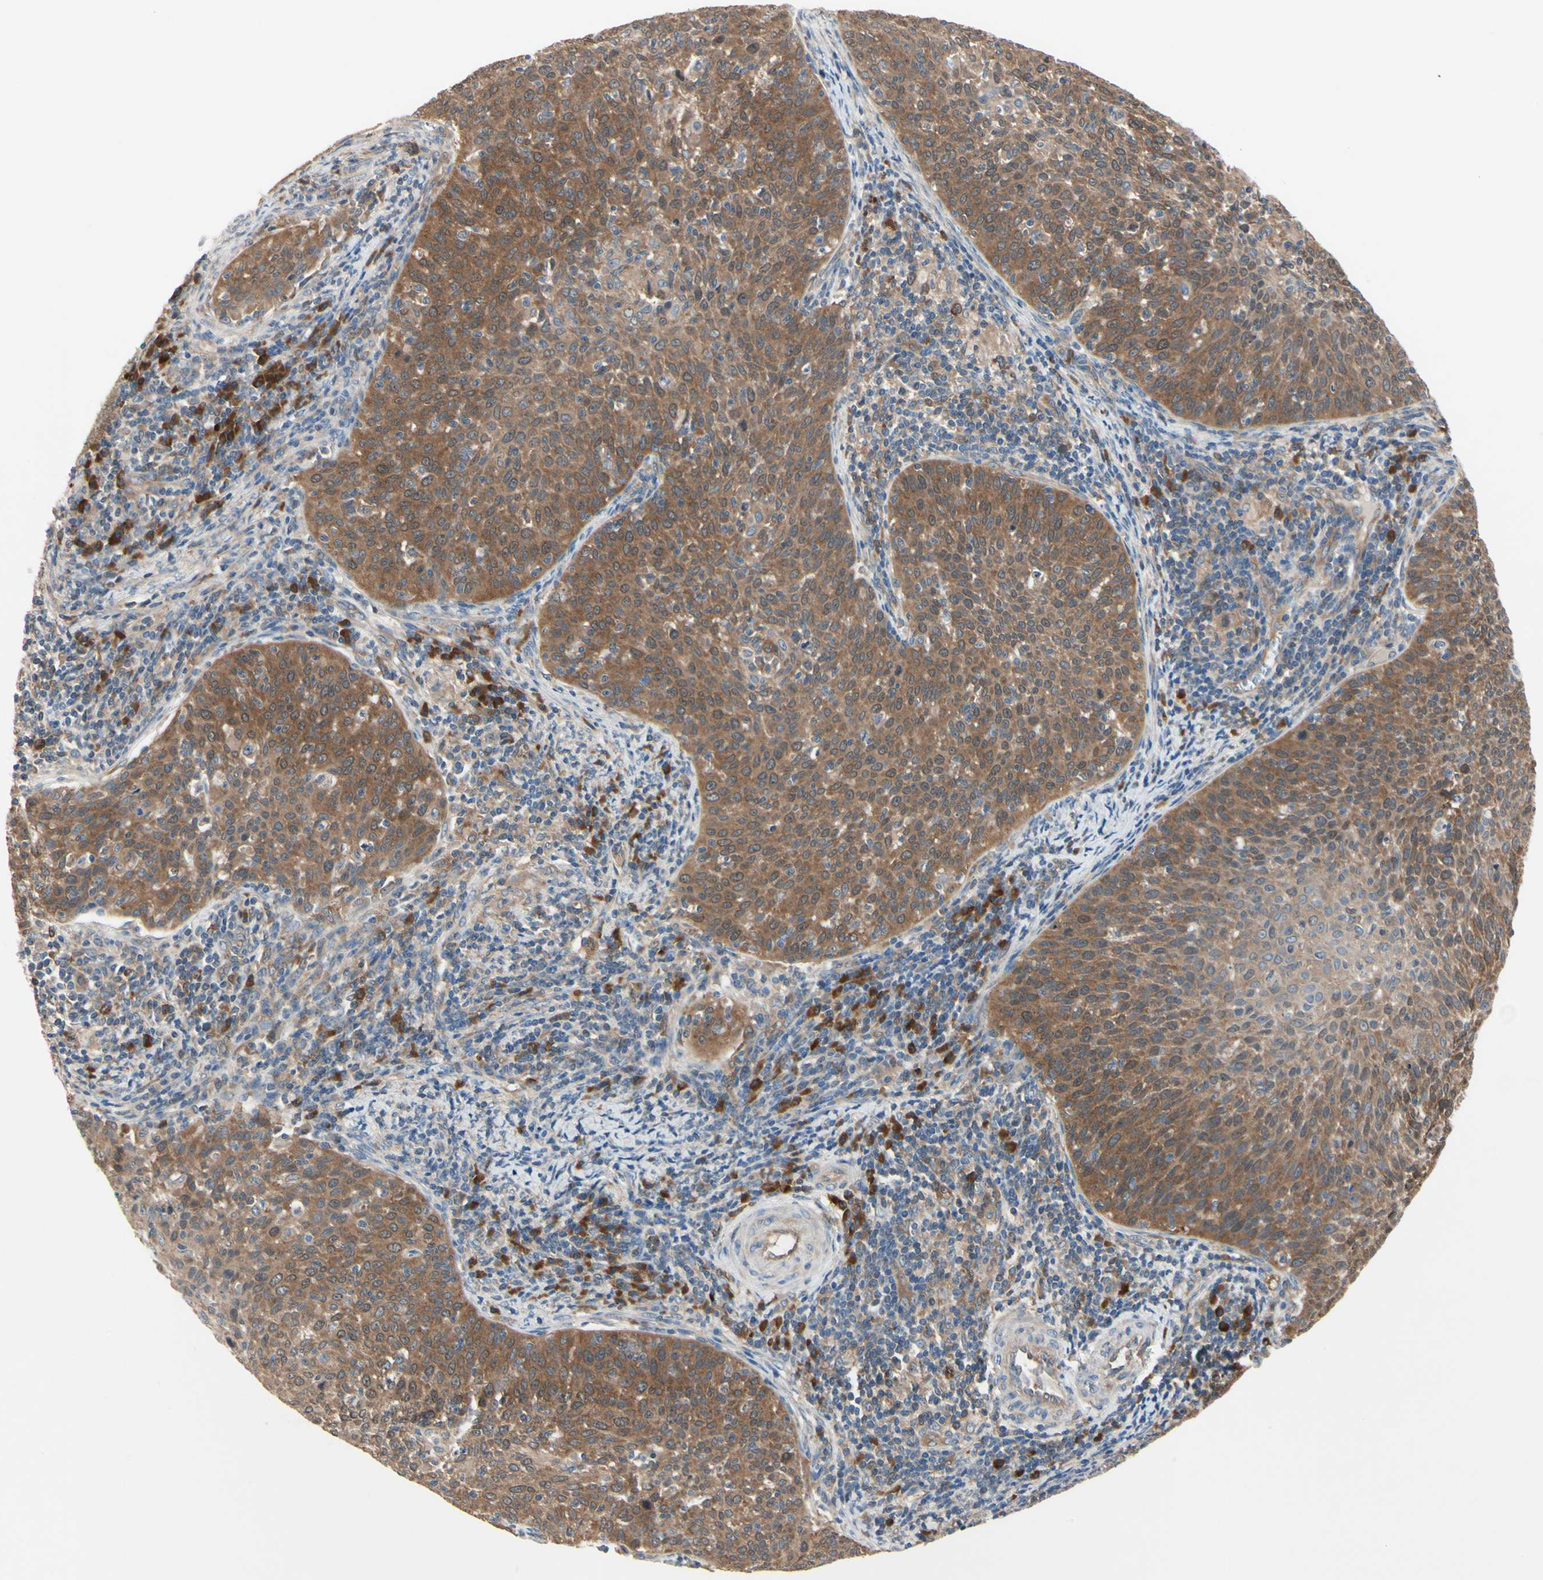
{"staining": {"intensity": "moderate", "quantity": ">75%", "location": "cytoplasmic/membranous"}, "tissue": "cervical cancer", "cell_type": "Tumor cells", "image_type": "cancer", "snomed": [{"axis": "morphology", "description": "Squamous cell carcinoma, NOS"}, {"axis": "topography", "description": "Cervix"}], "caption": "The micrograph demonstrates immunohistochemical staining of cervical cancer (squamous cell carcinoma). There is moderate cytoplasmic/membranous positivity is present in approximately >75% of tumor cells.", "gene": "NME1-NME2", "patient": {"sex": "female", "age": 38}}